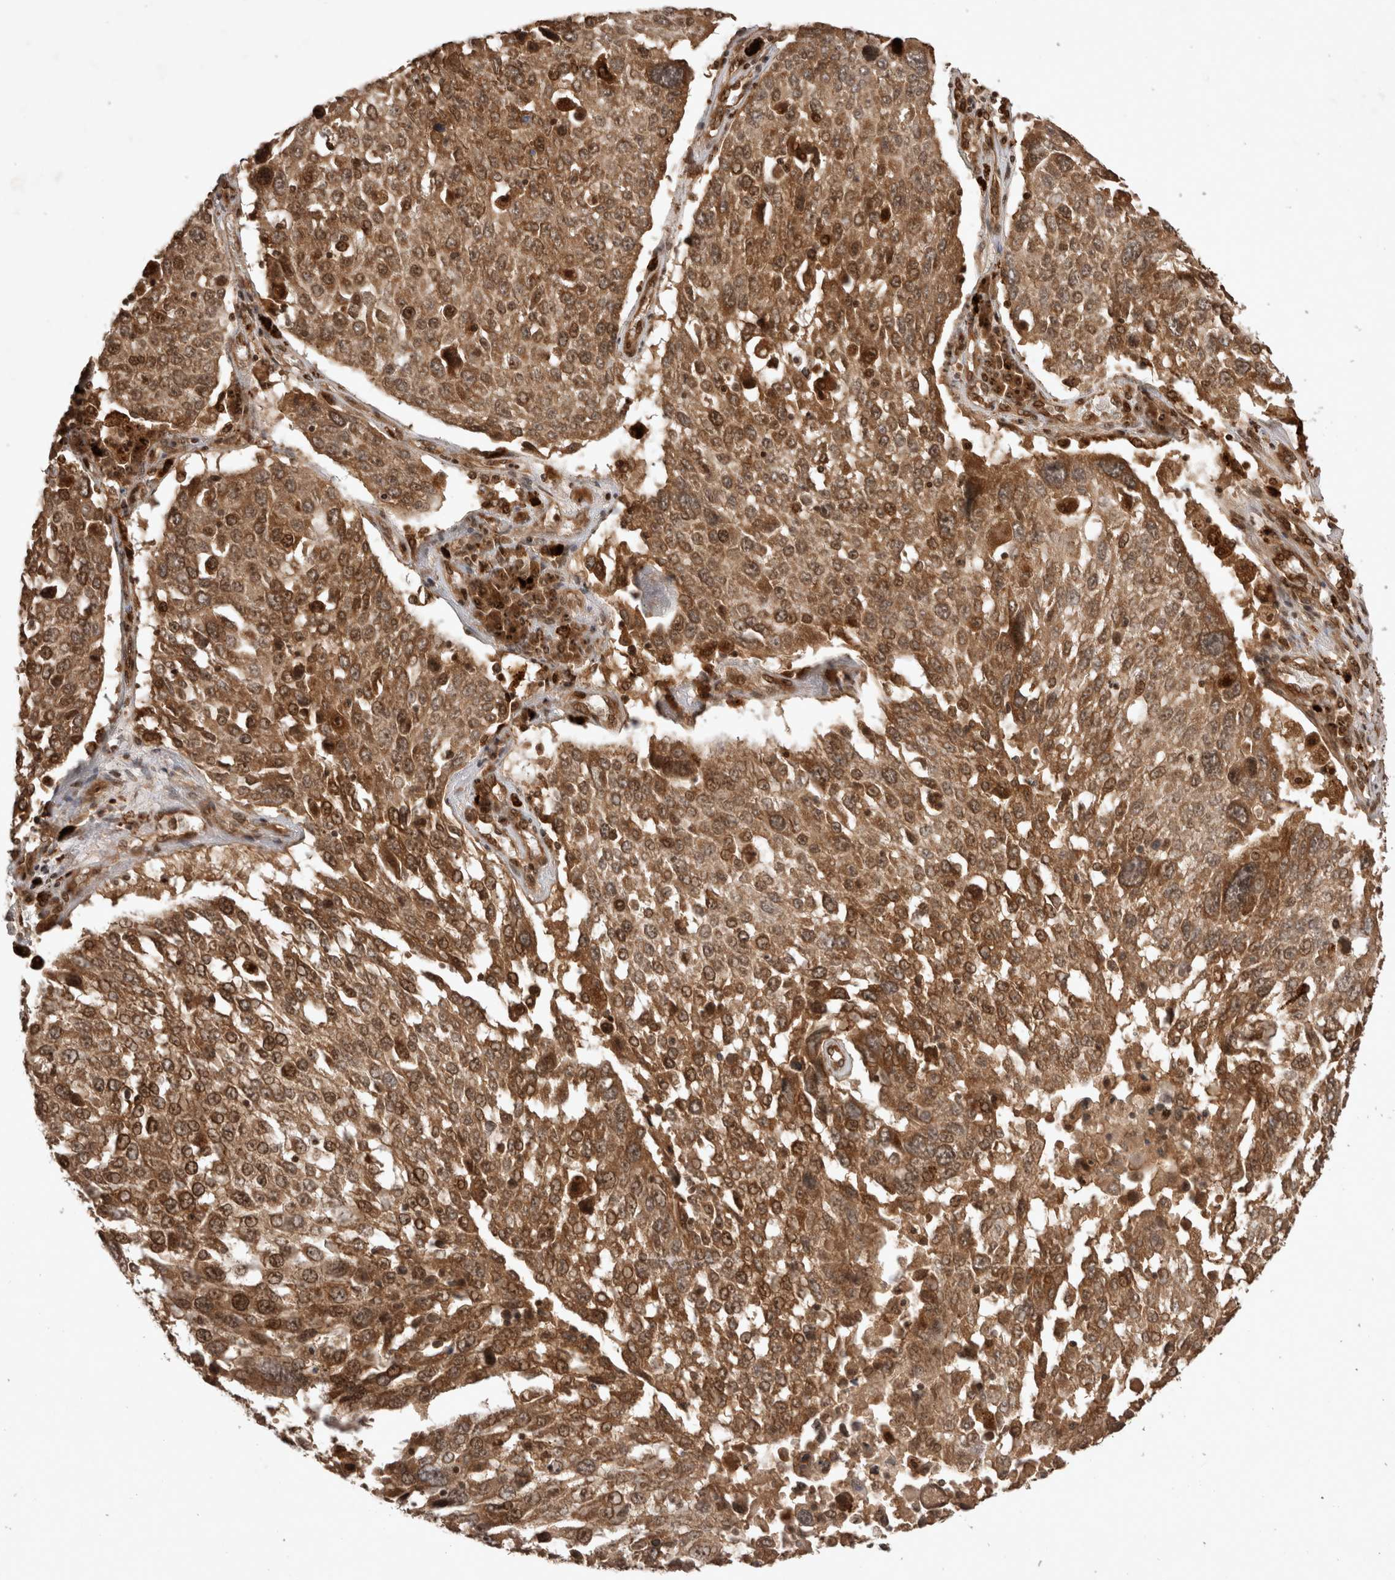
{"staining": {"intensity": "moderate", "quantity": ">75%", "location": "cytoplasmic/membranous,nuclear"}, "tissue": "lung cancer", "cell_type": "Tumor cells", "image_type": "cancer", "snomed": [{"axis": "morphology", "description": "Squamous cell carcinoma, NOS"}, {"axis": "topography", "description": "Lung"}], "caption": "This is an image of IHC staining of lung squamous cell carcinoma, which shows moderate staining in the cytoplasmic/membranous and nuclear of tumor cells.", "gene": "FAM221A", "patient": {"sex": "male", "age": 65}}